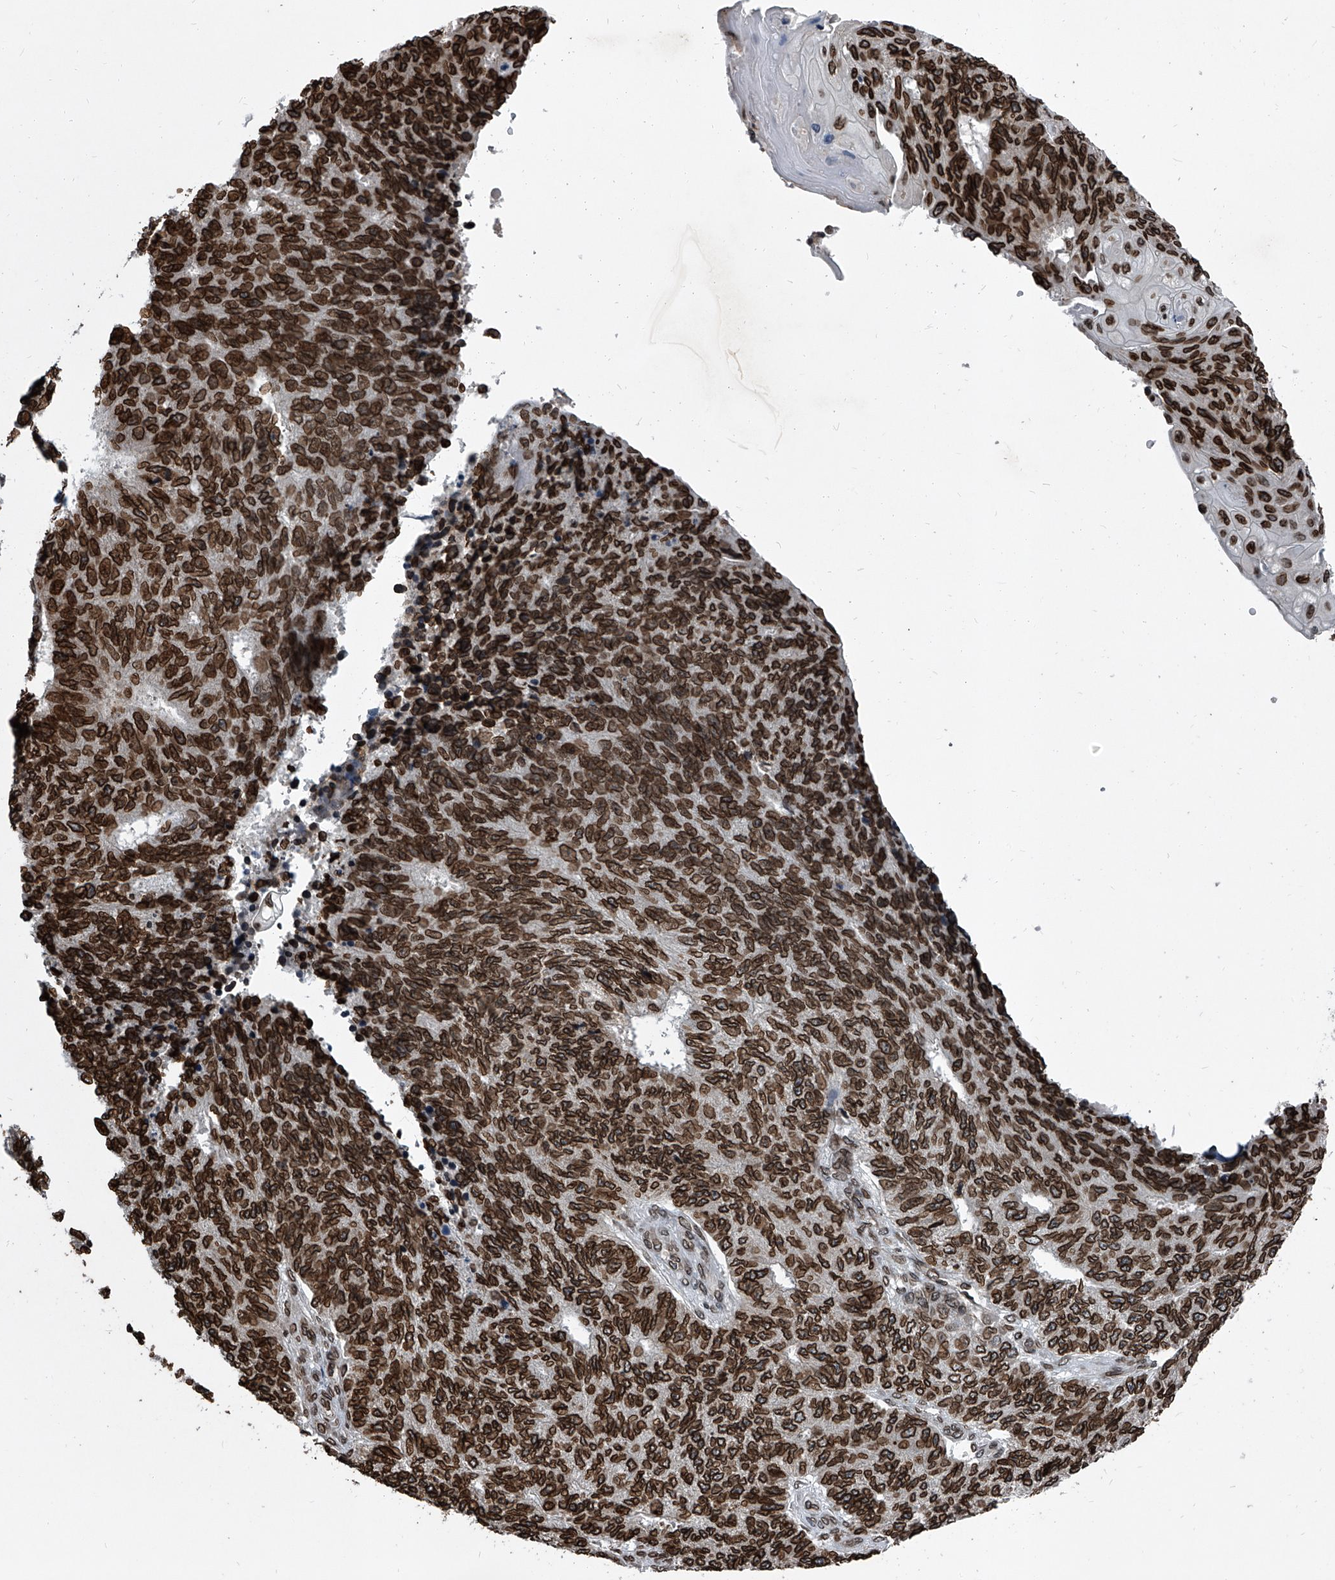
{"staining": {"intensity": "strong", "quantity": ">75%", "location": "cytoplasmic/membranous,nuclear"}, "tissue": "endometrial cancer", "cell_type": "Tumor cells", "image_type": "cancer", "snomed": [{"axis": "morphology", "description": "Adenocarcinoma, NOS"}, {"axis": "topography", "description": "Endometrium"}], "caption": "Immunohistochemical staining of adenocarcinoma (endometrial) reveals high levels of strong cytoplasmic/membranous and nuclear expression in approximately >75% of tumor cells.", "gene": "PHF20", "patient": {"sex": "female", "age": 32}}